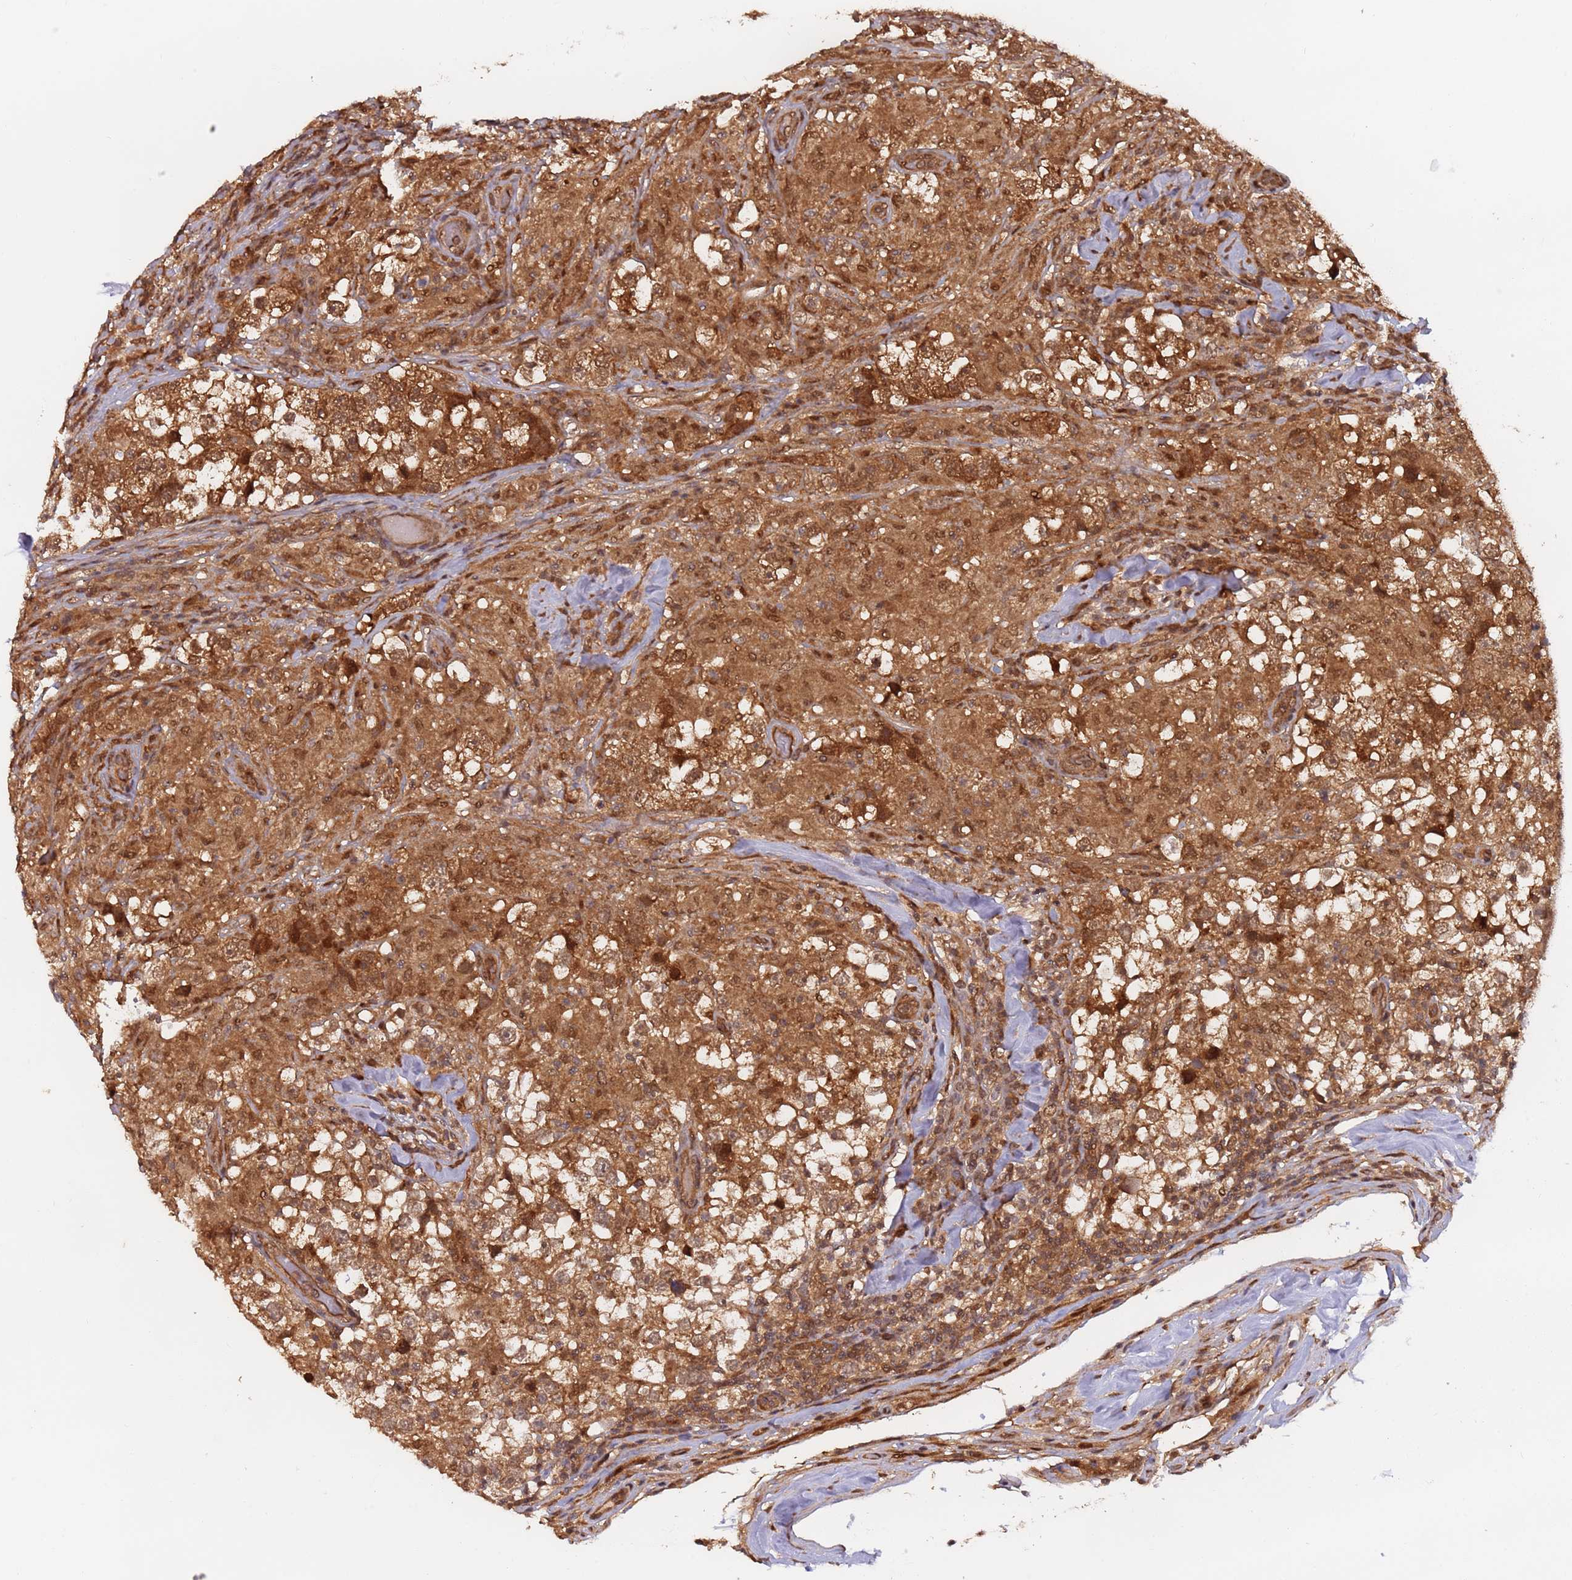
{"staining": {"intensity": "moderate", "quantity": ">75%", "location": "cytoplasmic/membranous,nuclear"}, "tissue": "testis cancer", "cell_type": "Tumor cells", "image_type": "cancer", "snomed": [{"axis": "morphology", "description": "Seminoma, NOS"}, {"axis": "topography", "description": "Testis"}], "caption": "Seminoma (testis) was stained to show a protein in brown. There is medium levels of moderate cytoplasmic/membranous and nuclear expression in approximately >75% of tumor cells. (DAB (3,3'-diaminobenzidine) IHC, brown staining for protein, blue staining for nuclei).", "gene": "PGLS", "patient": {"sex": "male", "age": 46}}